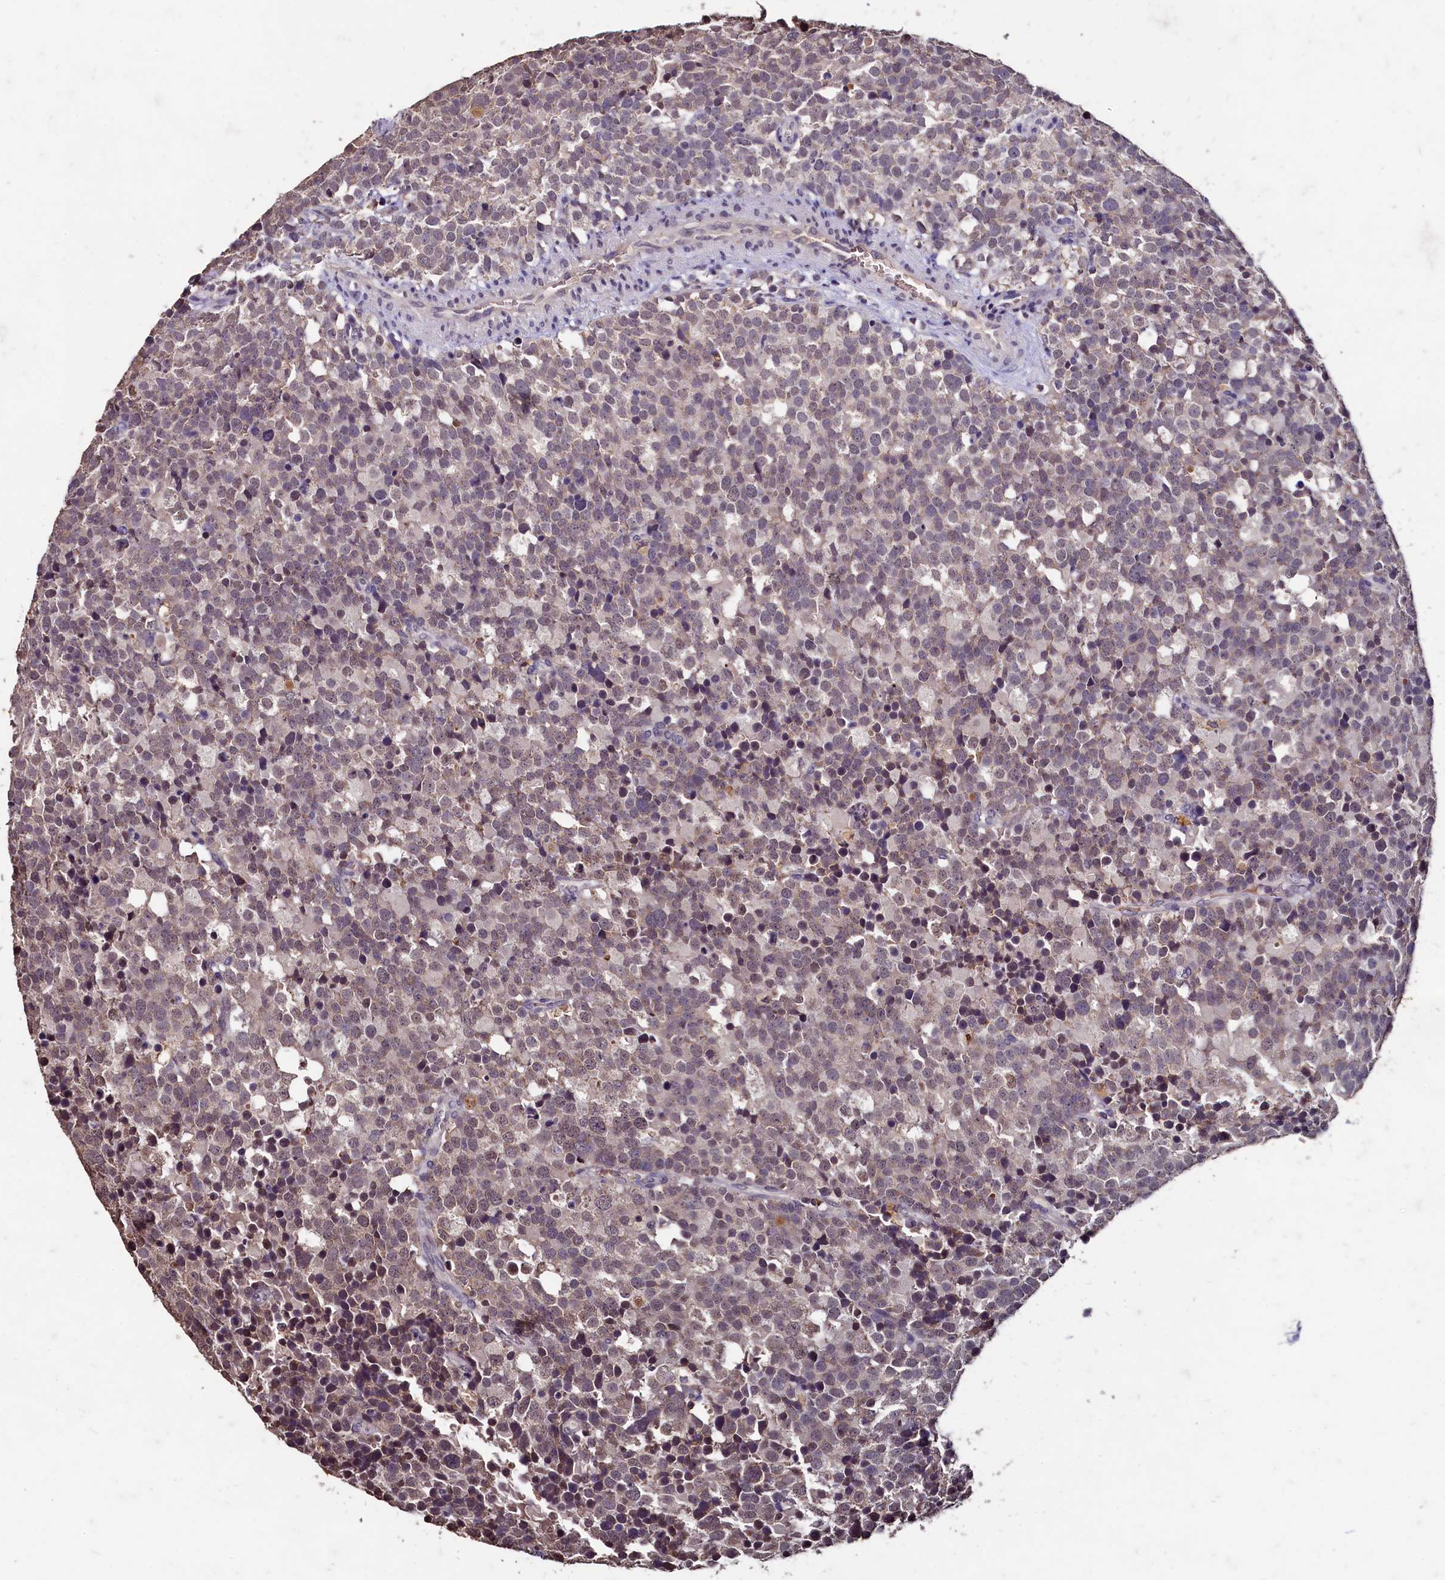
{"staining": {"intensity": "negative", "quantity": "none", "location": "none"}, "tissue": "testis cancer", "cell_type": "Tumor cells", "image_type": "cancer", "snomed": [{"axis": "morphology", "description": "Seminoma, NOS"}, {"axis": "topography", "description": "Testis"}], "caption": "A high-resolution micrograph shows immunohistochemistry (IHC) staining of testis seminoma, which shows no significant positivity in tumor cells. Nuclei are stained in blue.", "gene": "CSTPP1", "patient": {"sex": "male", "age": 71}}